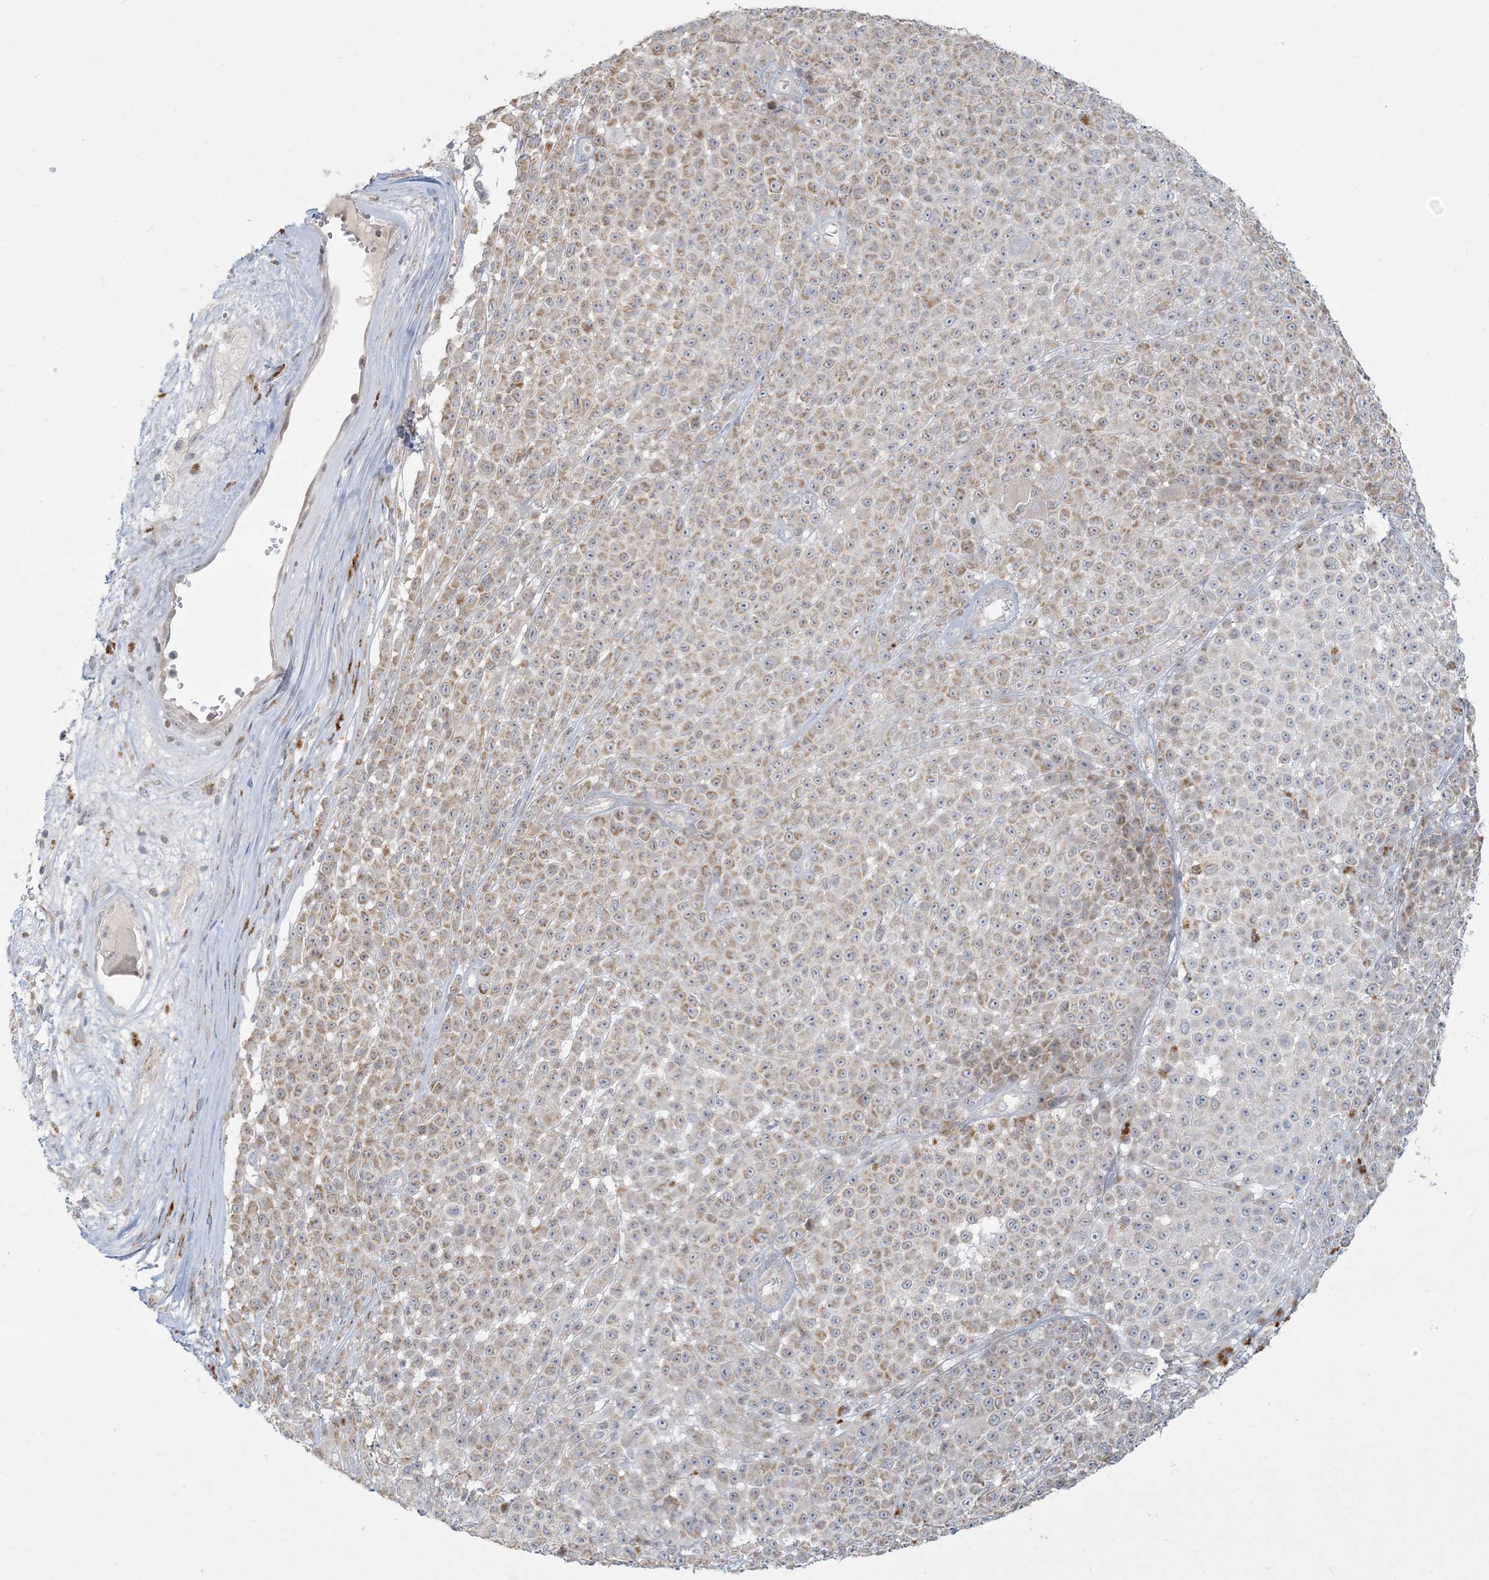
{"staining": {"intensity": "moderate", "quantity": "25%-75%", "location": "cytoplasmic/membranous"}, "tissue": "melanoma", "cell_type": "Tumor cells", "image_type": "cancer", "snomed": [{"axis": "morphology", "description": "Malignant melanoma, NOS"}, {"axis": "topography", "description": "Skin"}], "caption": "DAB immunohistochemical staining of human melanoma displays moderate cytoplasmic/membranous protein expression in approximately 25%-75% of tumor cells.", "gene": "MCAT", "patient": {"sex": "female", "age": 94}}